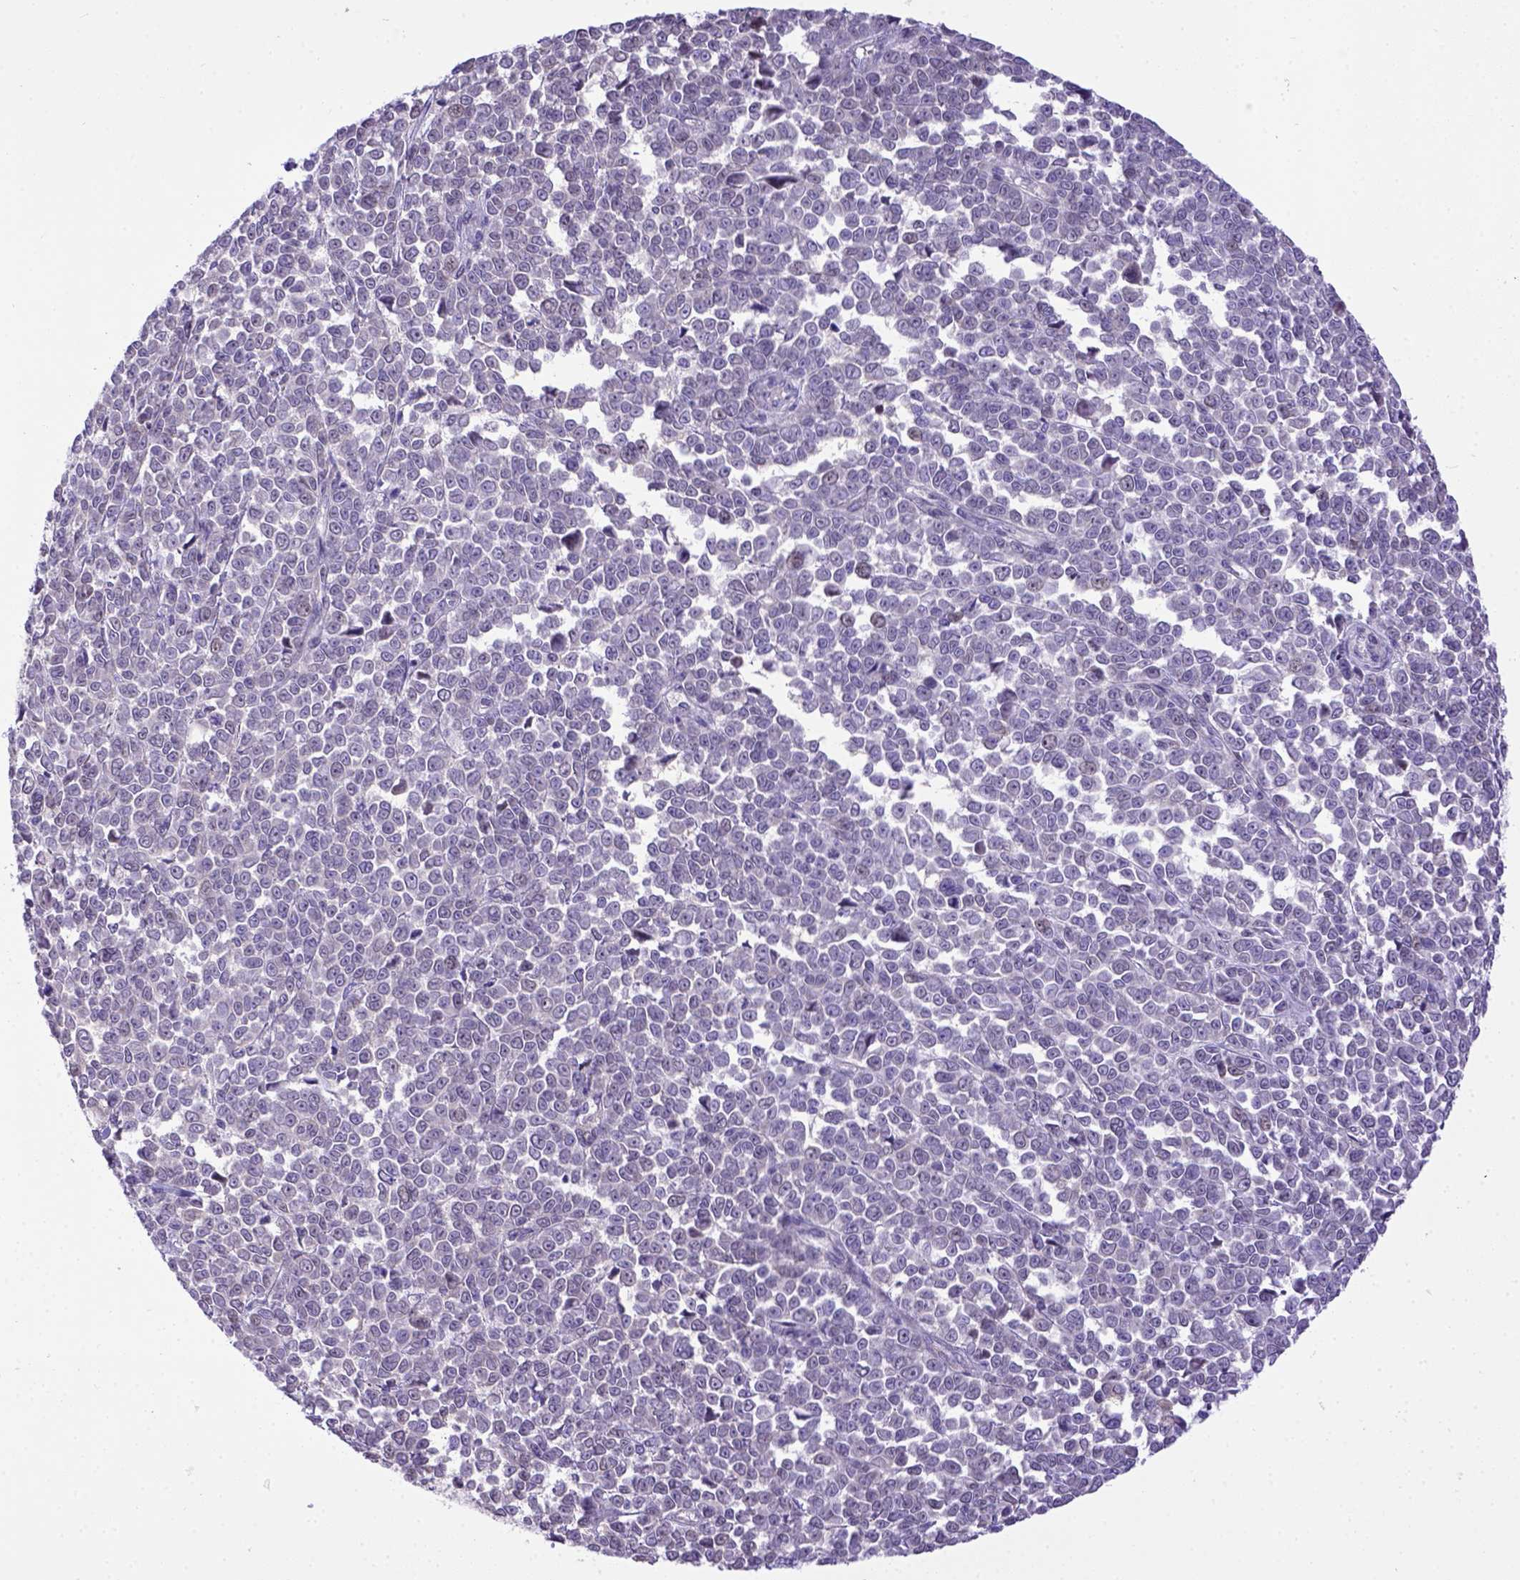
{"staining": {"intensity": "negative", "quantity": "none", "location": "none"}, "tissue": "melanoma", "cell_type": "Tumor cells", "image_type": "cancer", "snomed": [{"axis": "morphology", "description": "Malignant melanoma, NOS"}, {"axis": "topography", "description": "Skin"}], "caption": "Malignant melanoma stained for a protein using immunohistochemistry shows no positivity tumor cells.", "gene": "BTN1A1", "patient": {"sex": "female", "age": 95}}